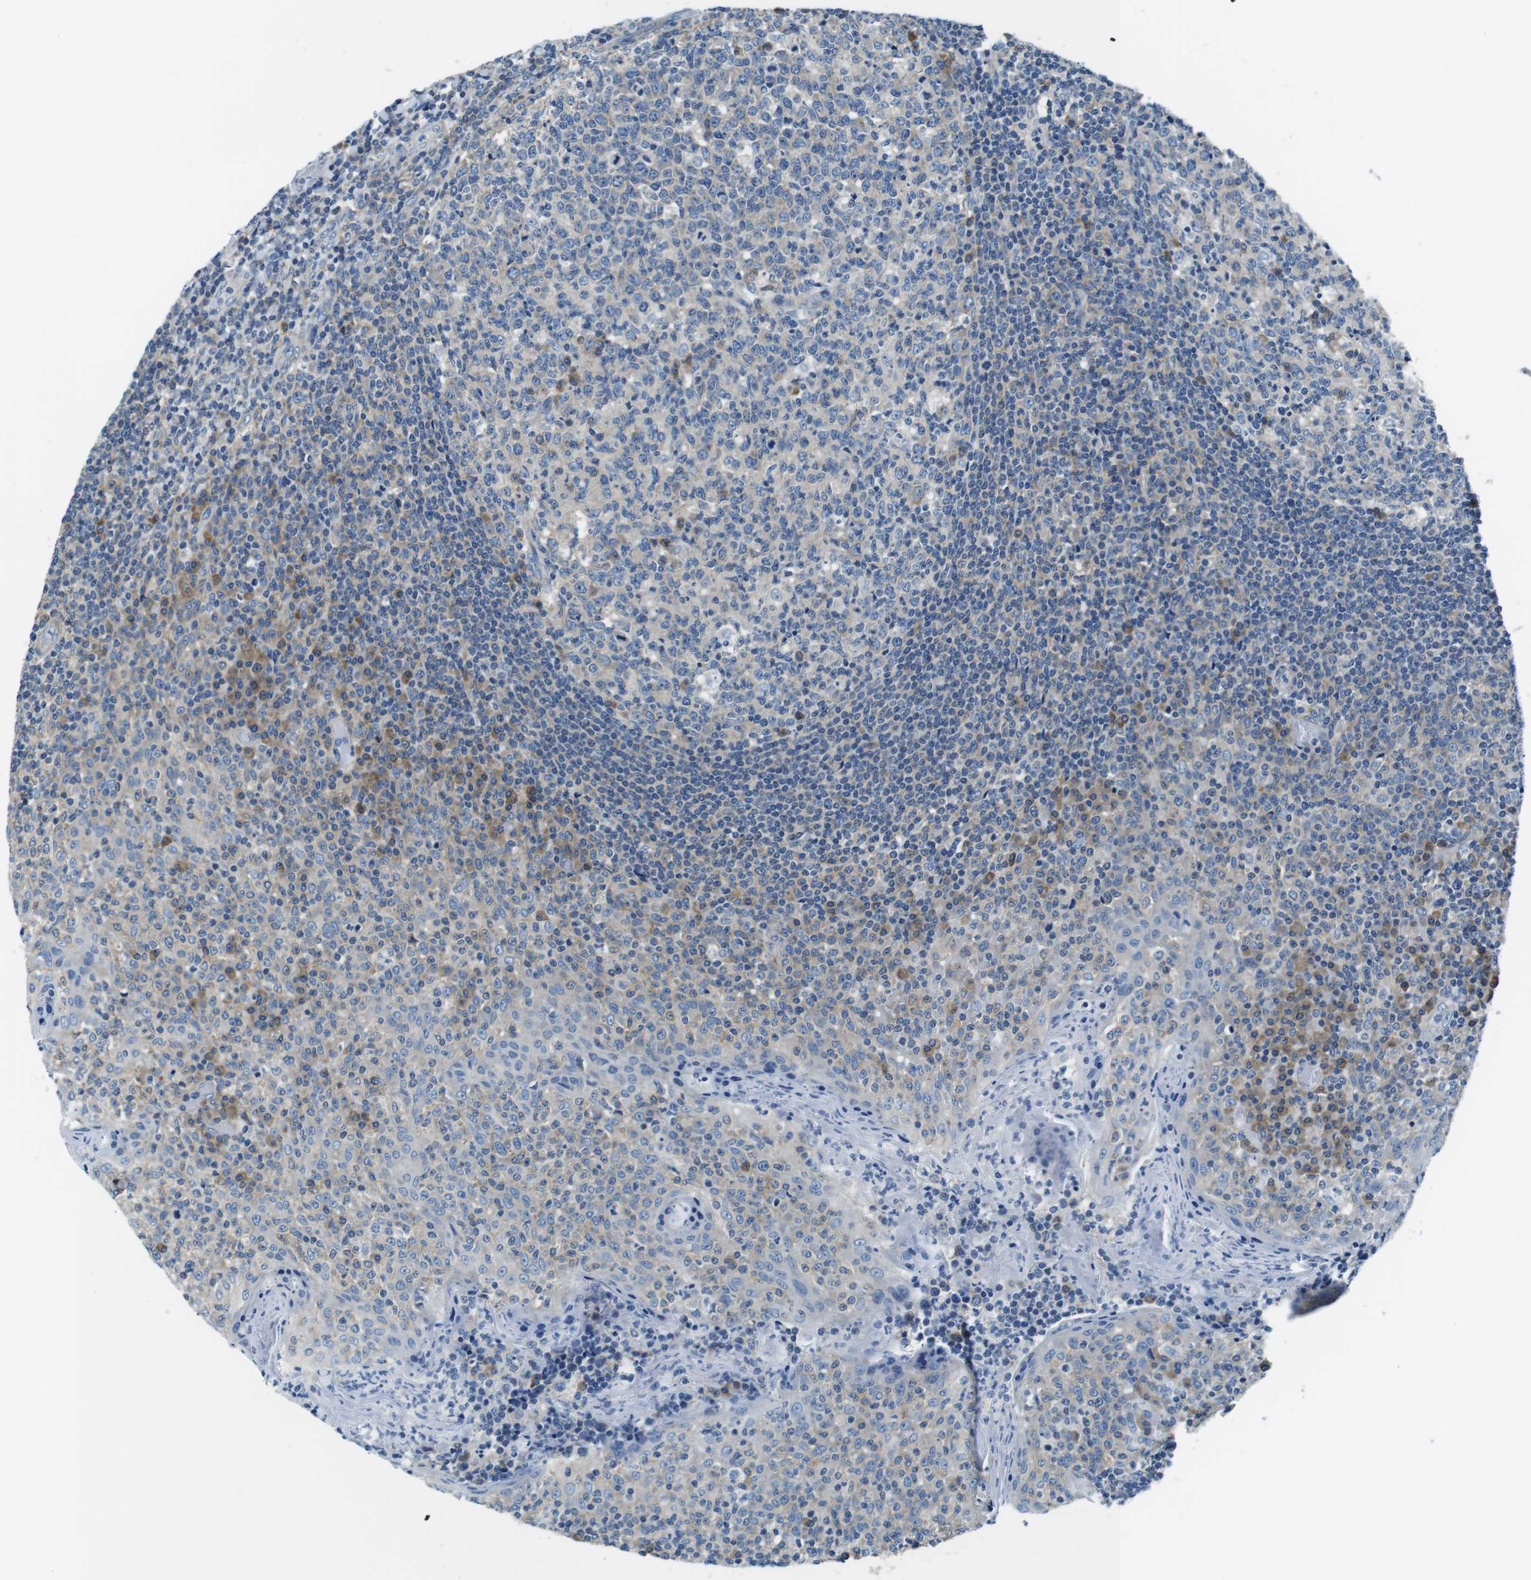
{"staining": {"intensity": "moderate", "quantity": ">75%", "location": "cytoplasmic/membranous"}, "tissue": "tonsil", "cell_type": "Germinal center cells", "image_type": "normal", "snomed": [{"axis": "morphology", "description": "Normal tissue, NOS"}, {"axis": "topography", "description": "Tonsil"}], "caption": "Immunohistochemical staining of benign human tonsil shows >75% levels of moderate cytoplasmic/membranous protein positivity in about >75% of germinal center cells.", "gene": "EIF2B5", "patient": {"sex": "female", "age": 19}}